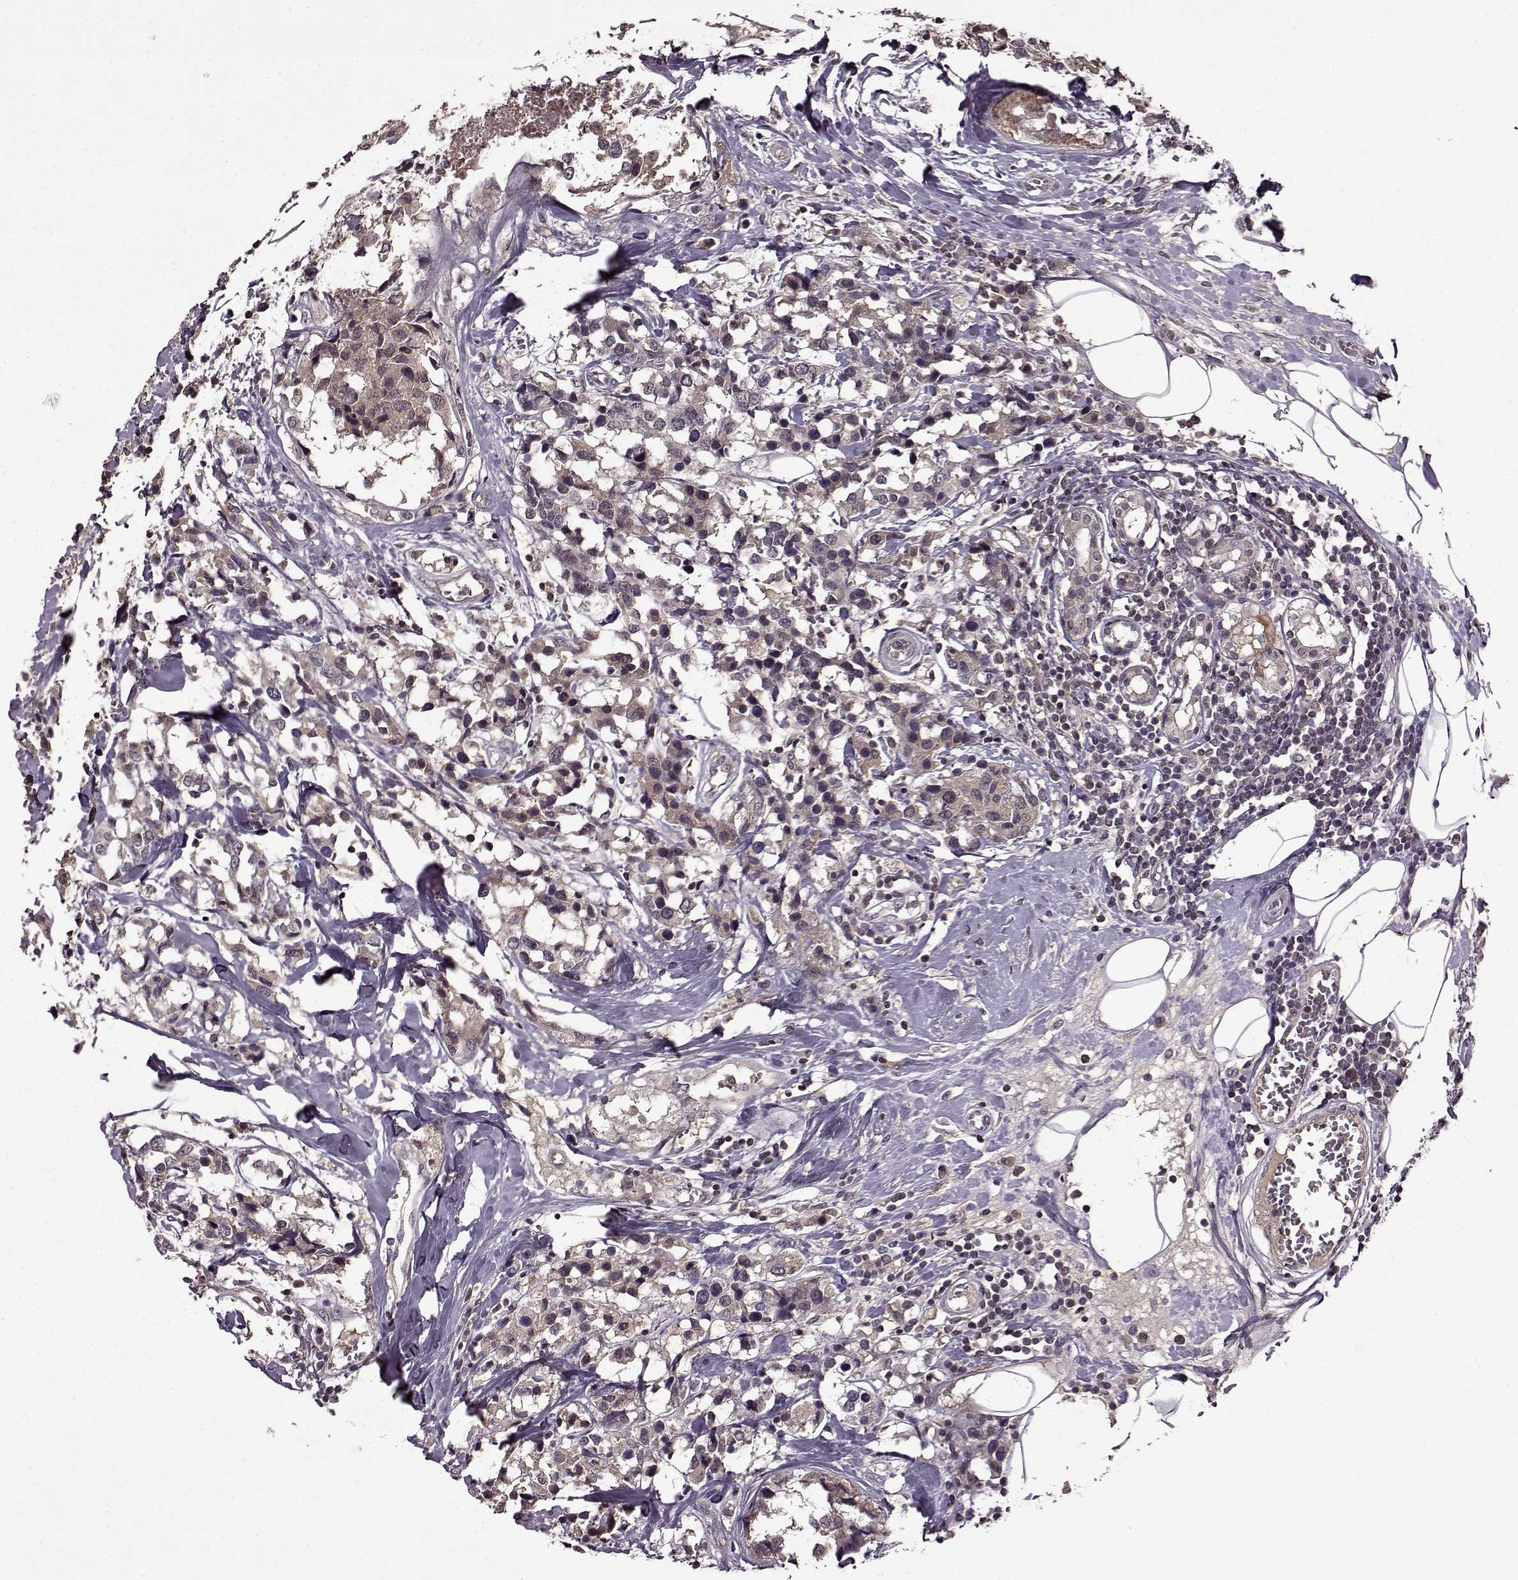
{"staining": {"intensity": "negative", "quantity": "none", "location": "none"}, "tissue": "breast cancer", "cell_type": "Tumor cells", "image_type": "cancer", "snomed": [{"axis": "morphology", "description": "Lobular carcinoma"}, {"axis": "topography", "description": "Breast"}], "caption": "DAB (3,3'-diaminobenzidine) immunohistochemical staining of lobular carcinoma (breast) reveals no significant expression in tumor cells. (Immunohistochemistry, brightfield microscopy, high magnification).", "gene": "MAIP1", "patient": {"sex": "female", "age": 59}}